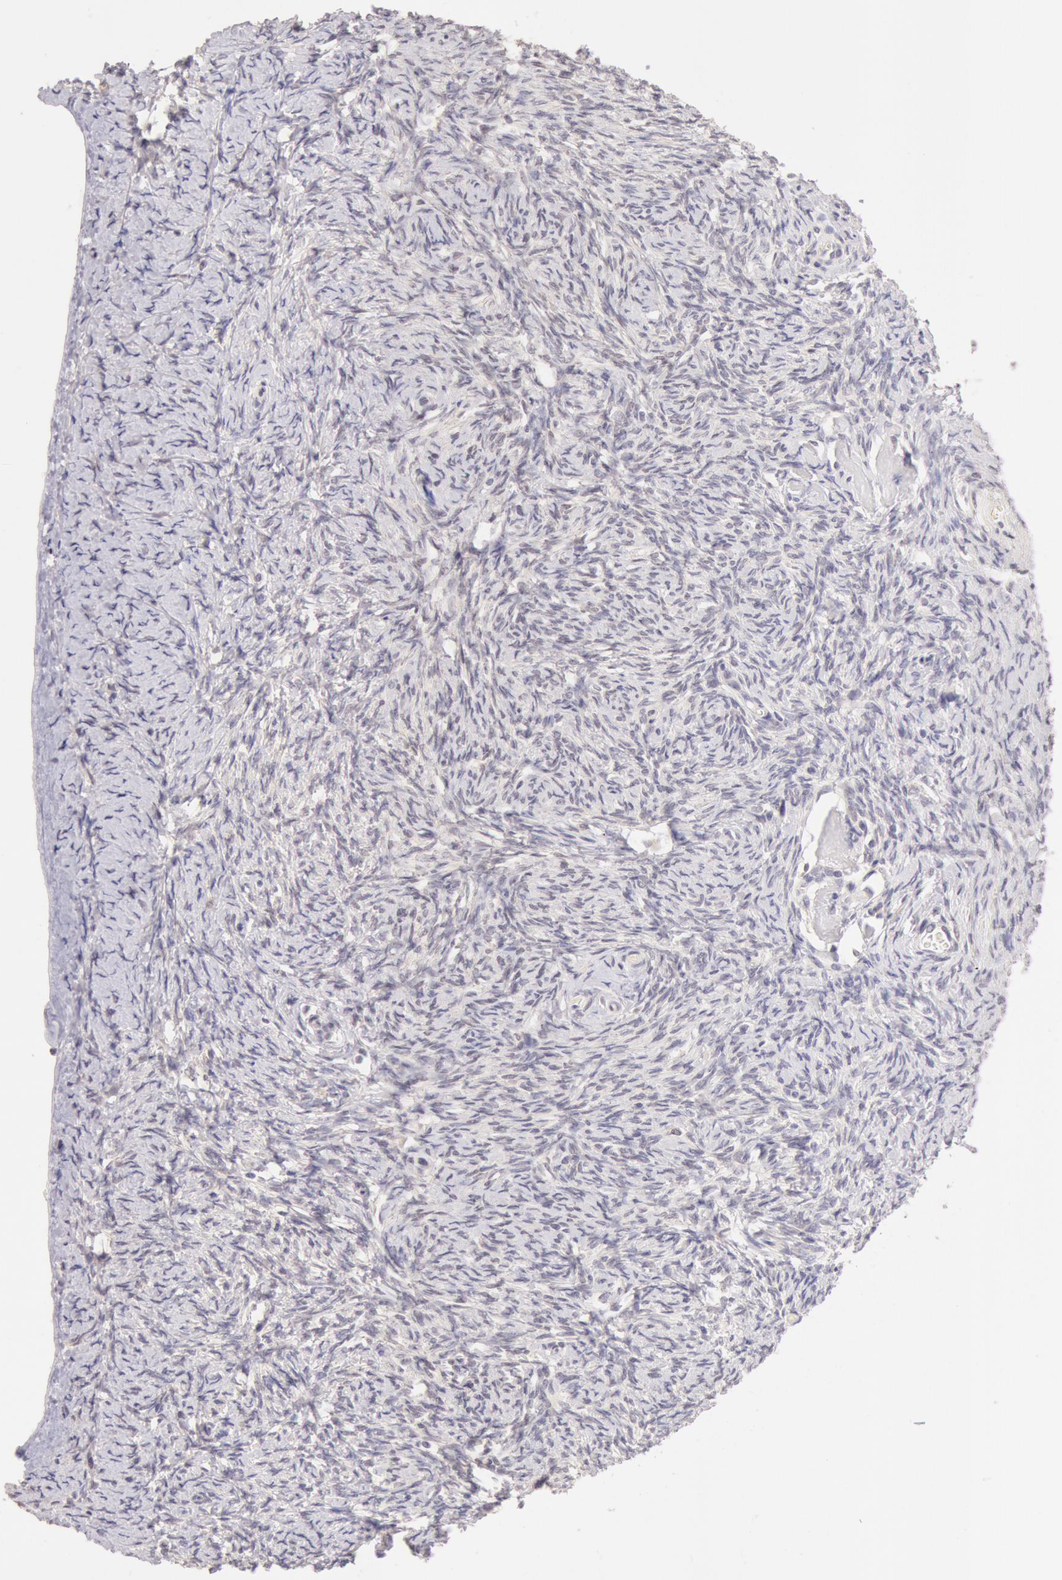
{"staining": {"intensity": "negative", "quantity": "none", "location": "none"}, "tissue": "ovary", "cell_type": "Follicle cells", "image_type": "normal", "snomed": [{"axis": "morphology", "description": "Normal tissue, NOS"}, {"axis": "topography", "description": "Ovary"}], "caption": "A photomicrograph of ovary stained for a protein reveals no brown staining in follicle cells. (DAB immunohistochemistry (IHC), high magnification).", "gene": "ZNF597", "patient": {"sex": "female", "age": 53}}